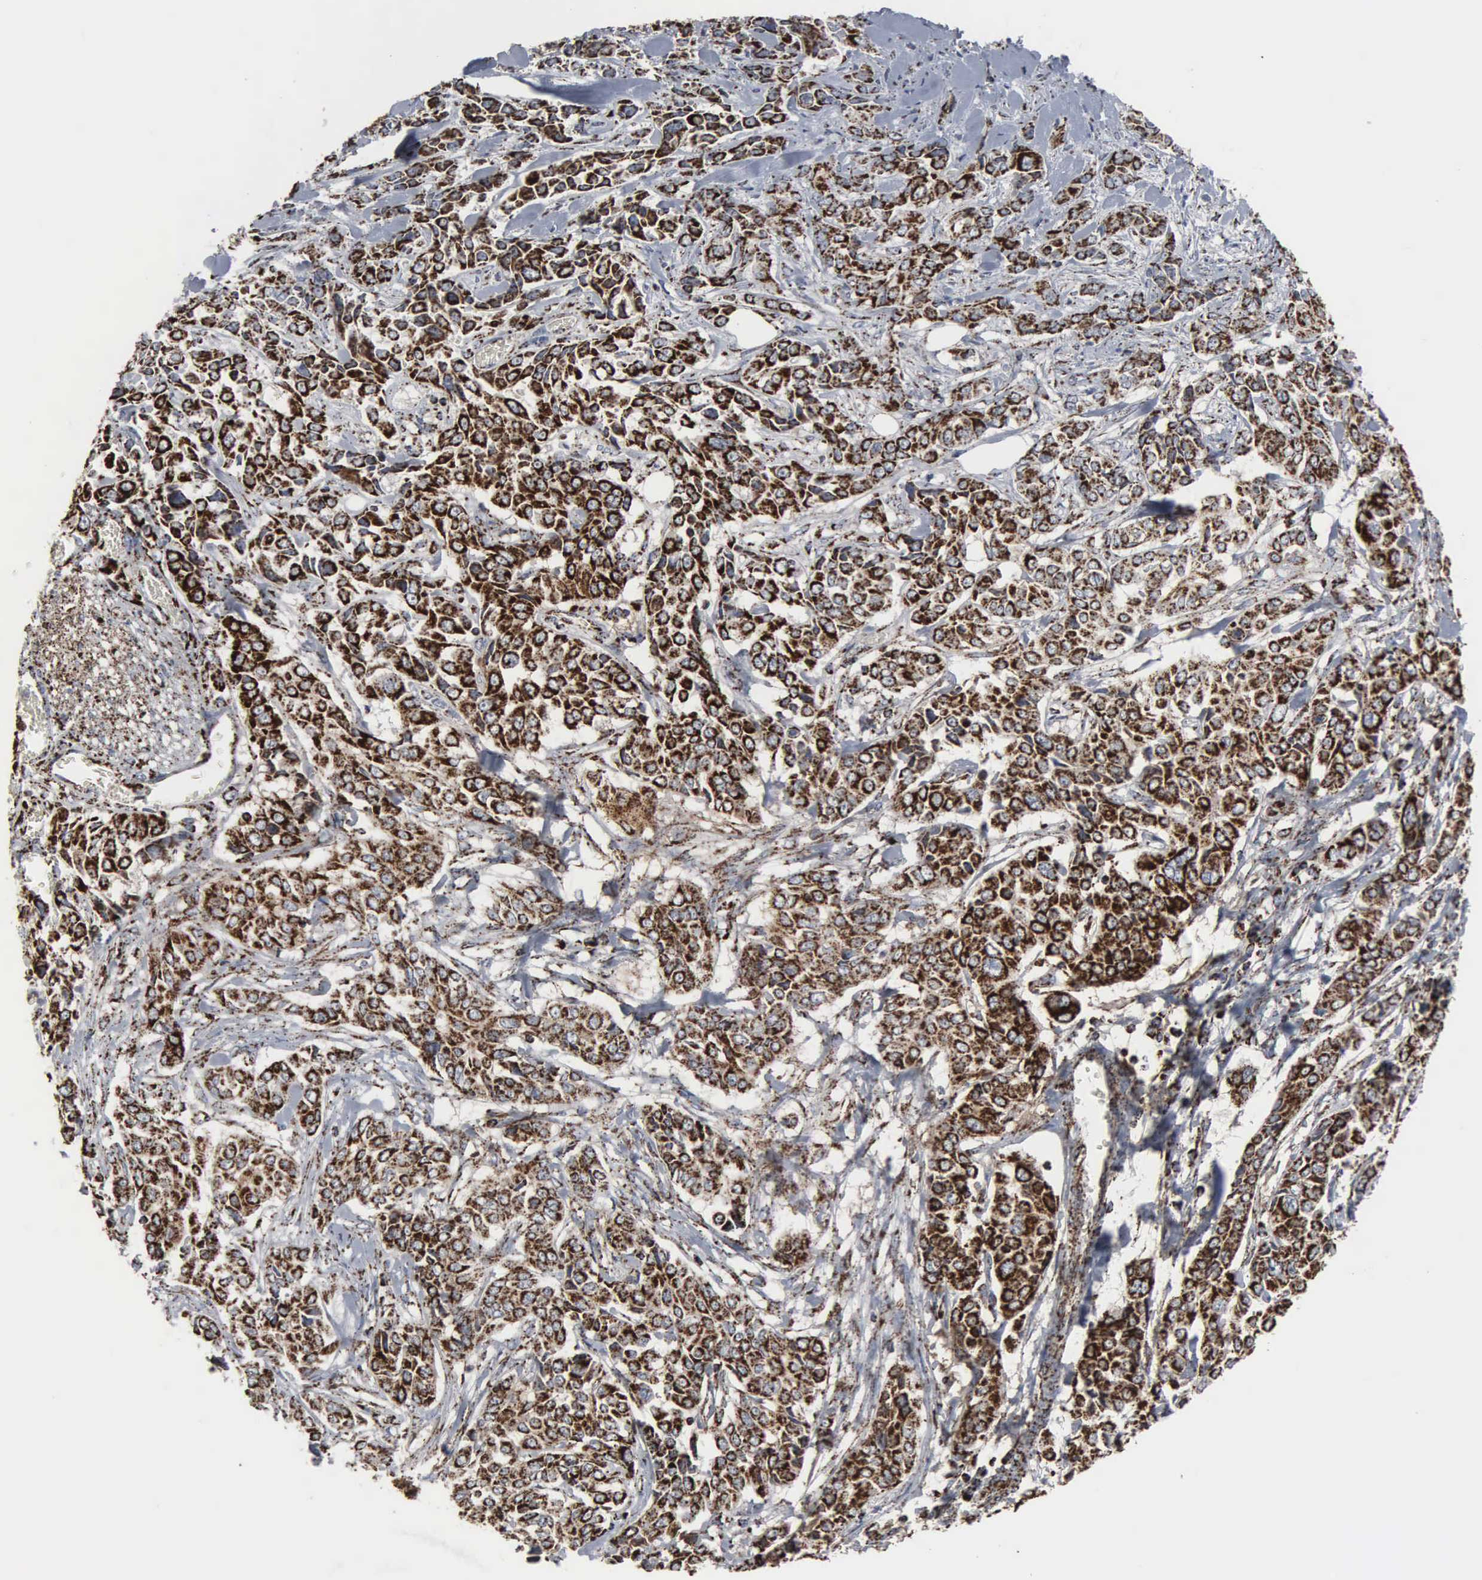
{"staining": {"intensity": "strong", "quantity": ">75%", "location": "cytoplasmic/membranous"}, "tissue": "pancreatic cancer", "cell_type": "Tumor cells", "image_type": "cancer", "snomed": [{"axis": "morphology", "description": "Adenocarcinoma, NOS"}, {"axis": "topography", "description": "Pancreas"}], "caption": "About >75% of tumor cells in pancreatic cancer demonstrate strong cytoplasmic/membranous protein positivity as visualized by brown immunohistochemical staining.", "gene": "HSPA9", "patient": {"sex": "female", "age": 52}}